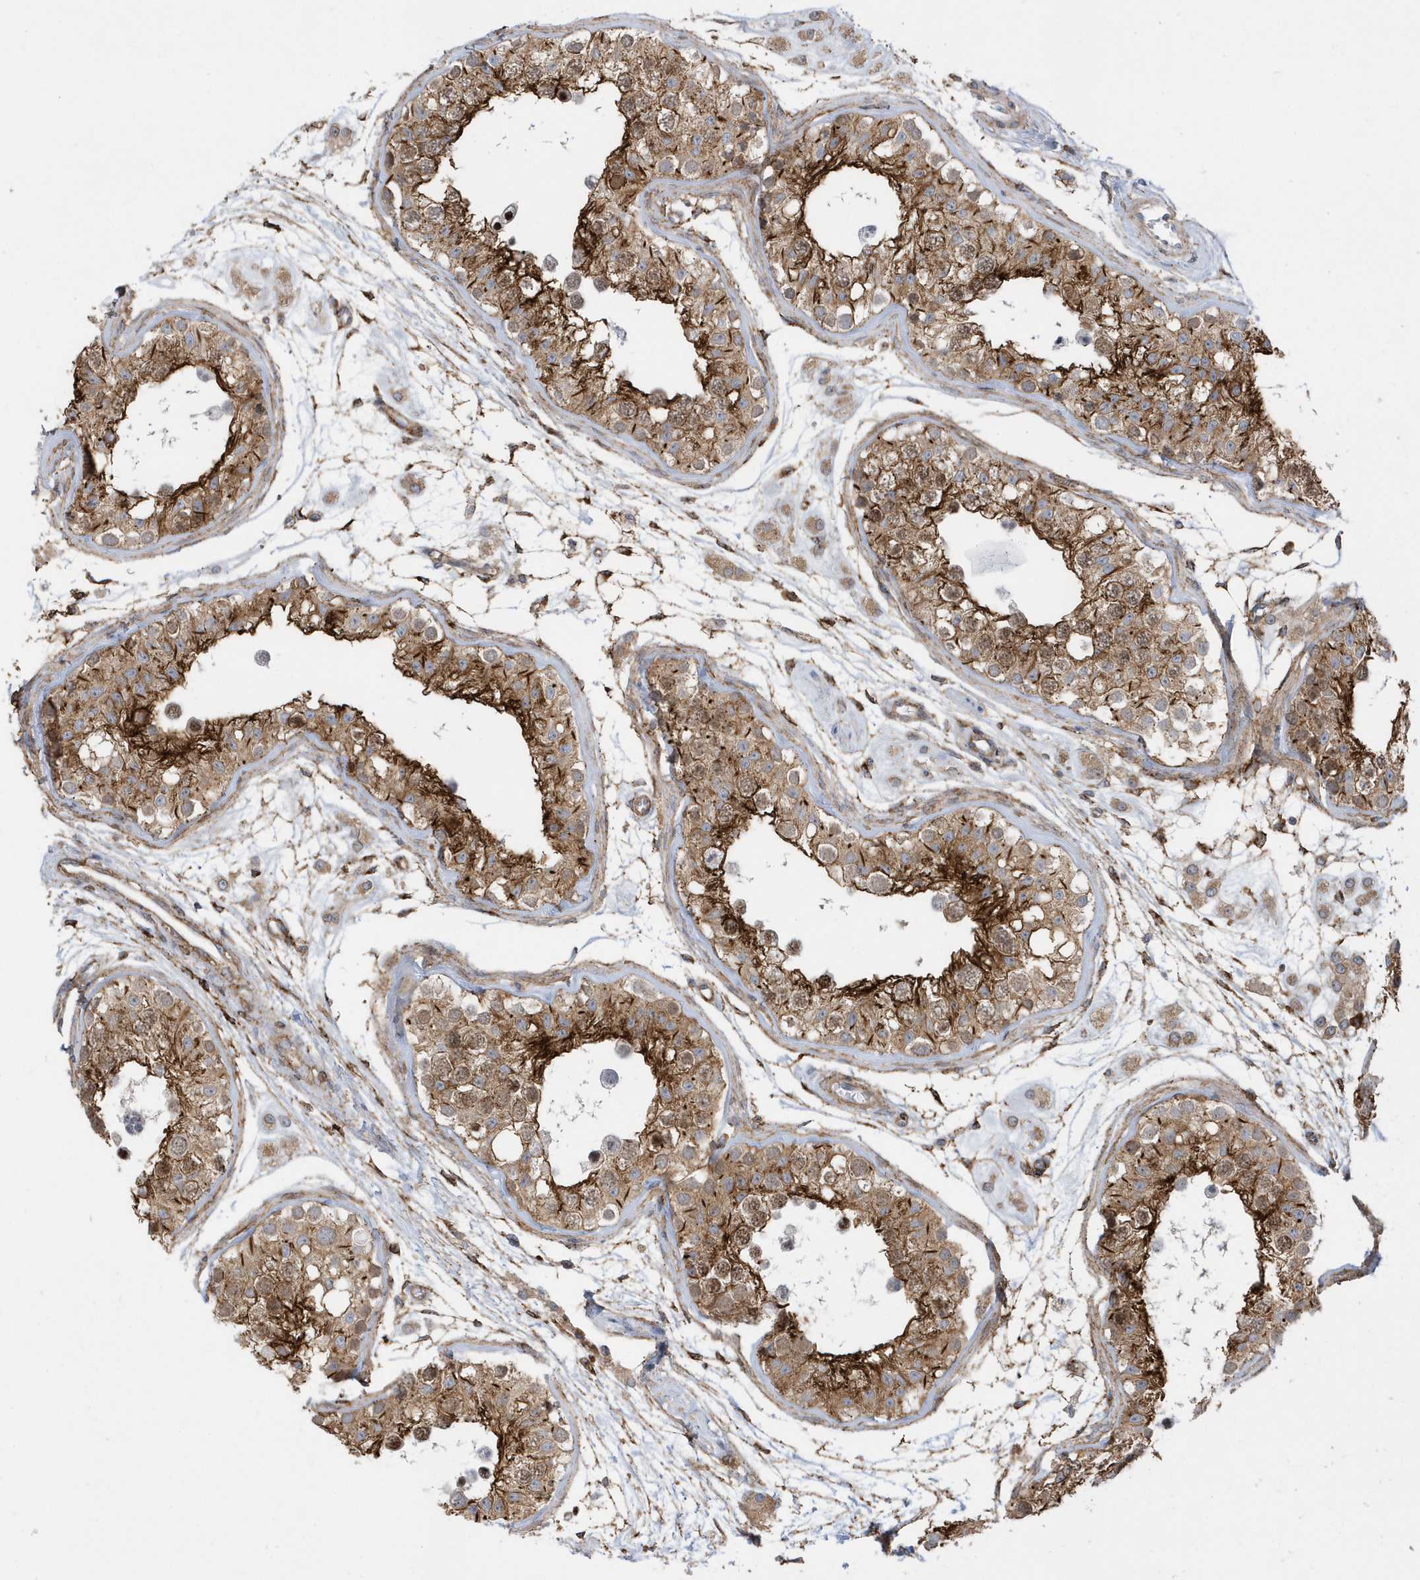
{"staining": {"intensity": "moderate", "quantity": ">75%", "location": "cytoplasmic/membranous,nuclear"}, "tissue": "testis", "cell_type": "Cells in seminiferous ducts", "image_type": "normal", "snomed": [{"axis": "morphology", "description": "Normal tissue, NOS"}, {"axis": "morphology", "description": "Adenocarcinoma, metastatic, NOS"}, {"axis": "topography", "description": "Testis"}], "caption": "A brown stain highlights moderate cytoplasmic/membranous,nuclear staining of a protein in cells in seminiferous ducts of benign testis.", "gene": "HRH4", "patient": {"sex": "male", "age": 26}}